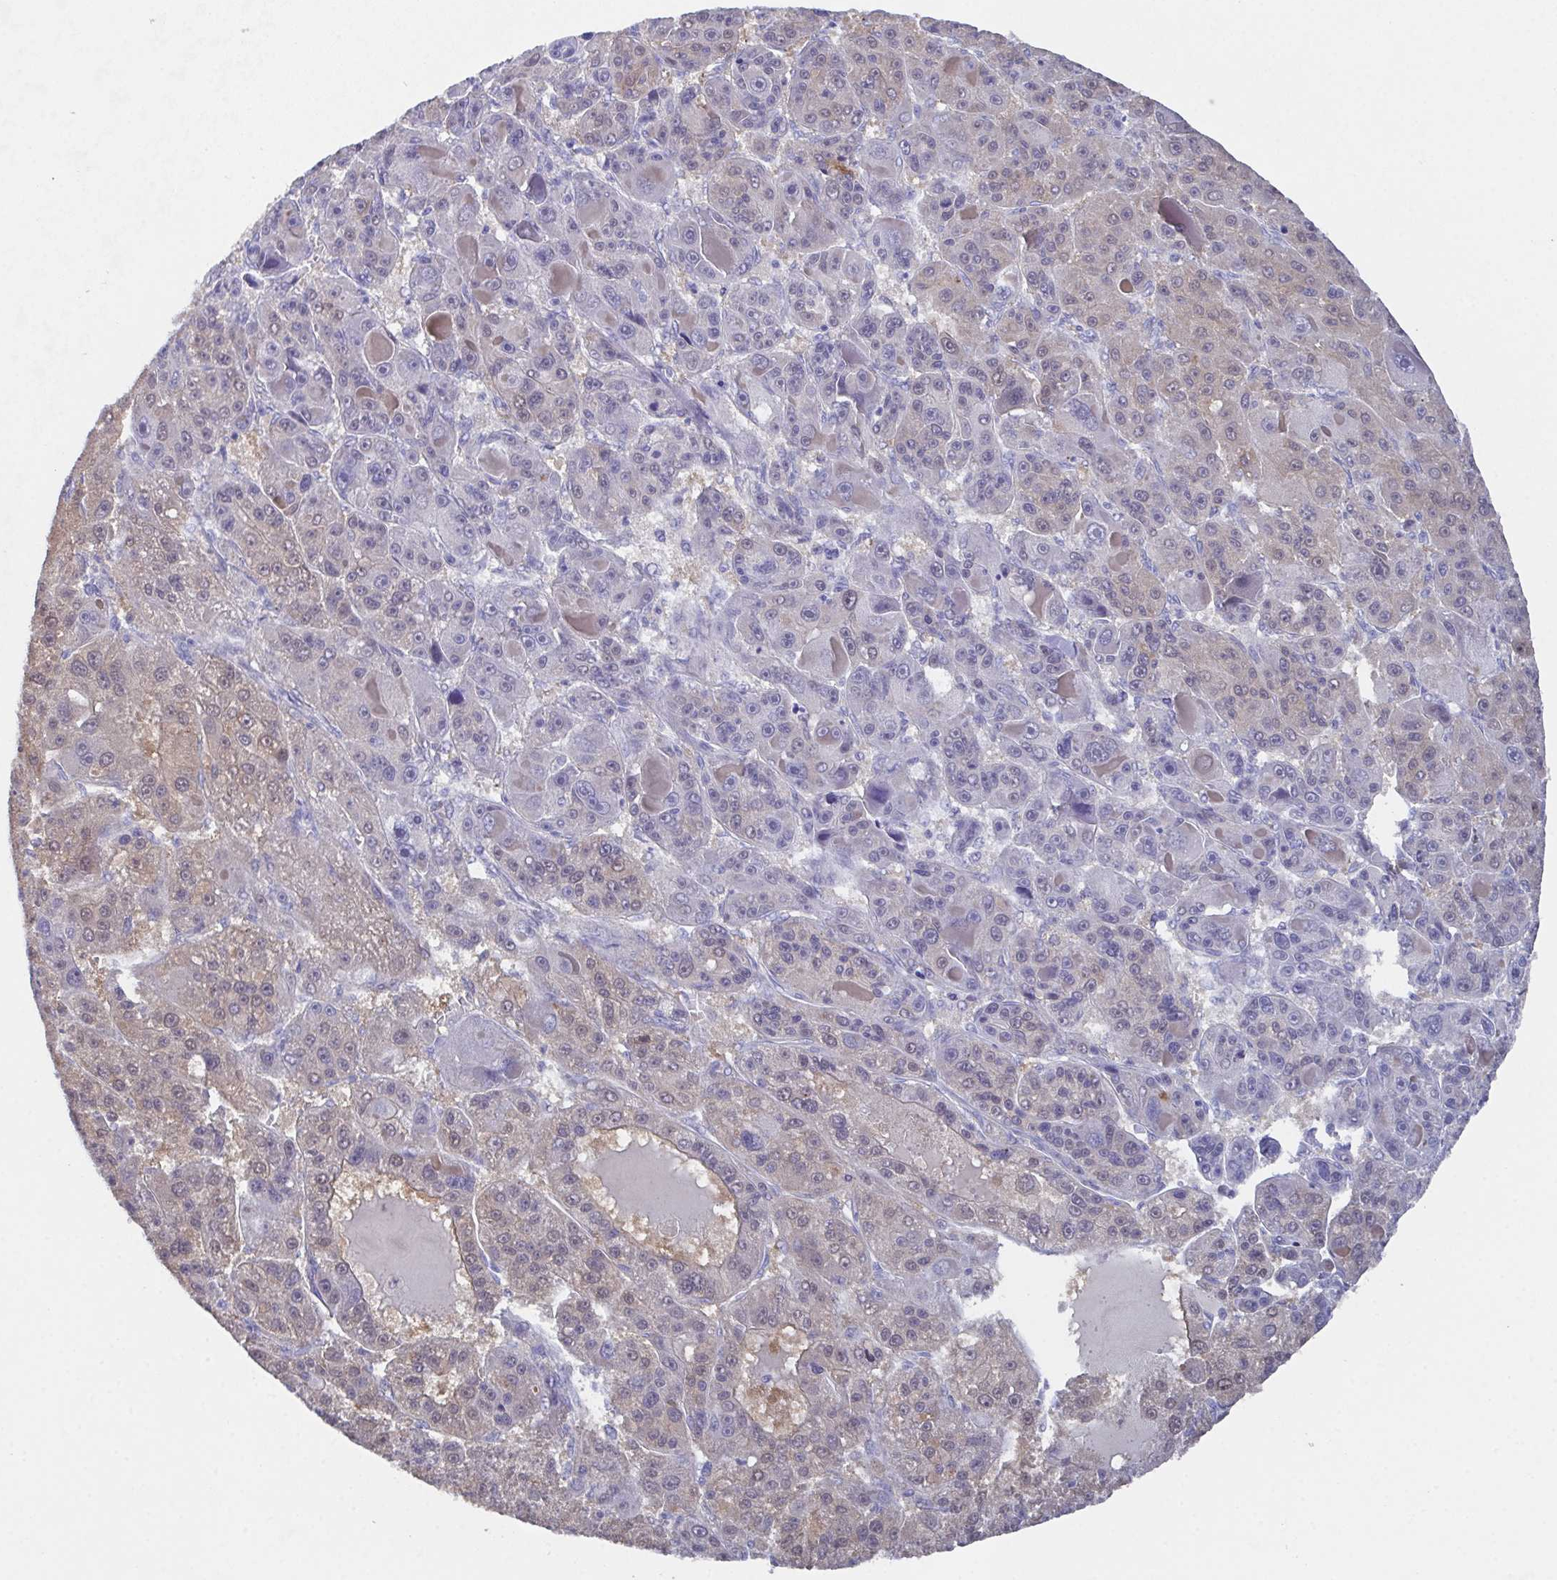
{"staining": {"intensity": "weak", "quantity": "25%-75%", "location": "cytoplasmic/membranous,nuclear"}, "tissue": "liver cancer", "cell_type": "Tumor cells", "image_type": "cancer", "snomed": [{"axis": "morphology", "description": "Carcinoma, Hepatocellular, NOS"}, {"axis": "topography", "description": "Liver"}], "caption": "The immunohistochemical stain labels weak cytoplasmic/membranous and nuclear expression in tumor cells of liver cancer (hepatocellular carcinoma) tissue.", "gene": "SSC4D", "patient": {"sex": "male", "age": 76}}